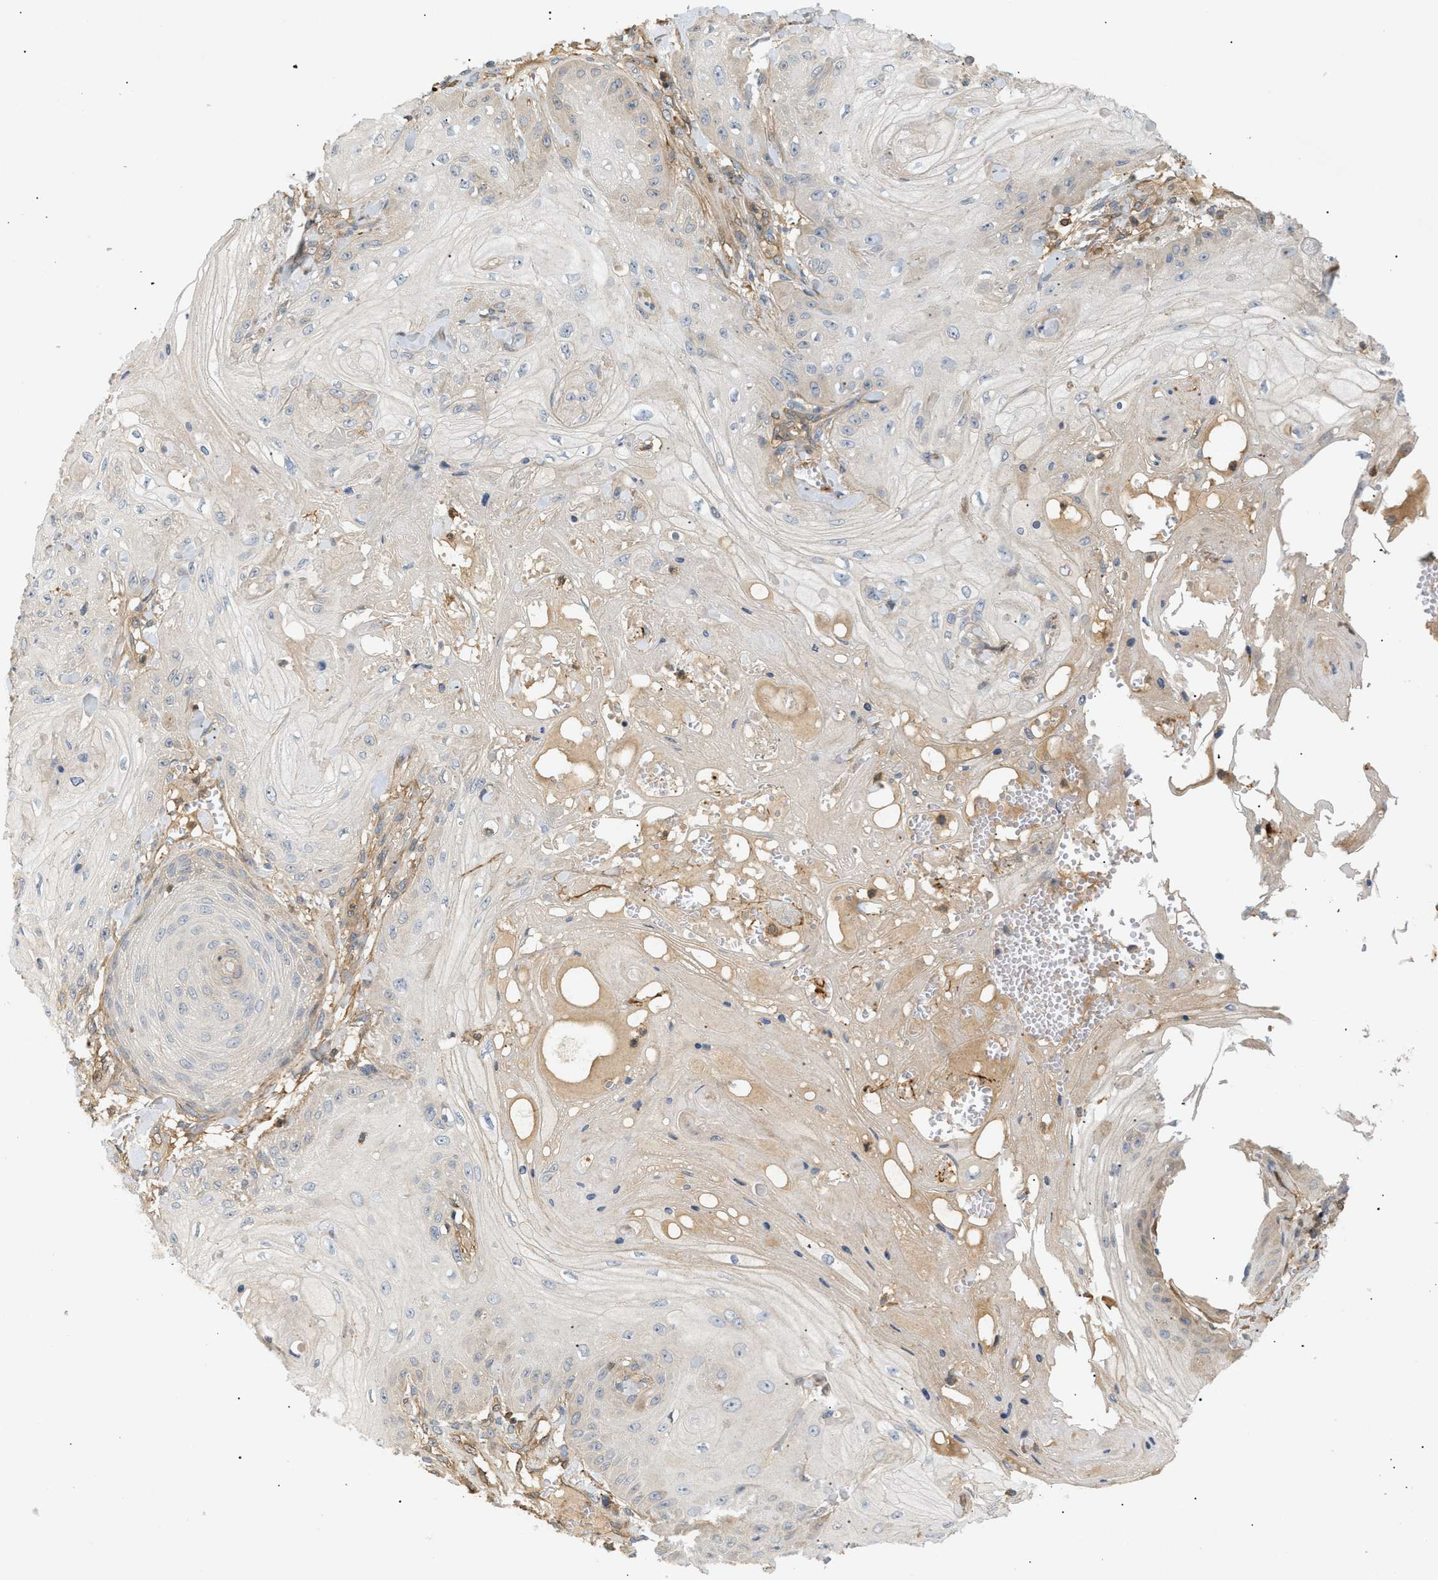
{"staining": {"intensity": "negative", "quantity": "none", "location": "none"}, "tissue": "skin cancer", "cell_type": "Tumor cells", "image_type": "cancer", "snomed": [{"axis": "morphology", "description": "Squamous cell carcinoma, NOS"}, {"axis": "topography", "description": "Skin"}], "caption": "An image of skin cancer (squamous cell carcinoma) stained for a protein exhibits no brown staining in tumor cells.", "gene": "FARS2", "patient": {"sex": "male", "age": 74}}